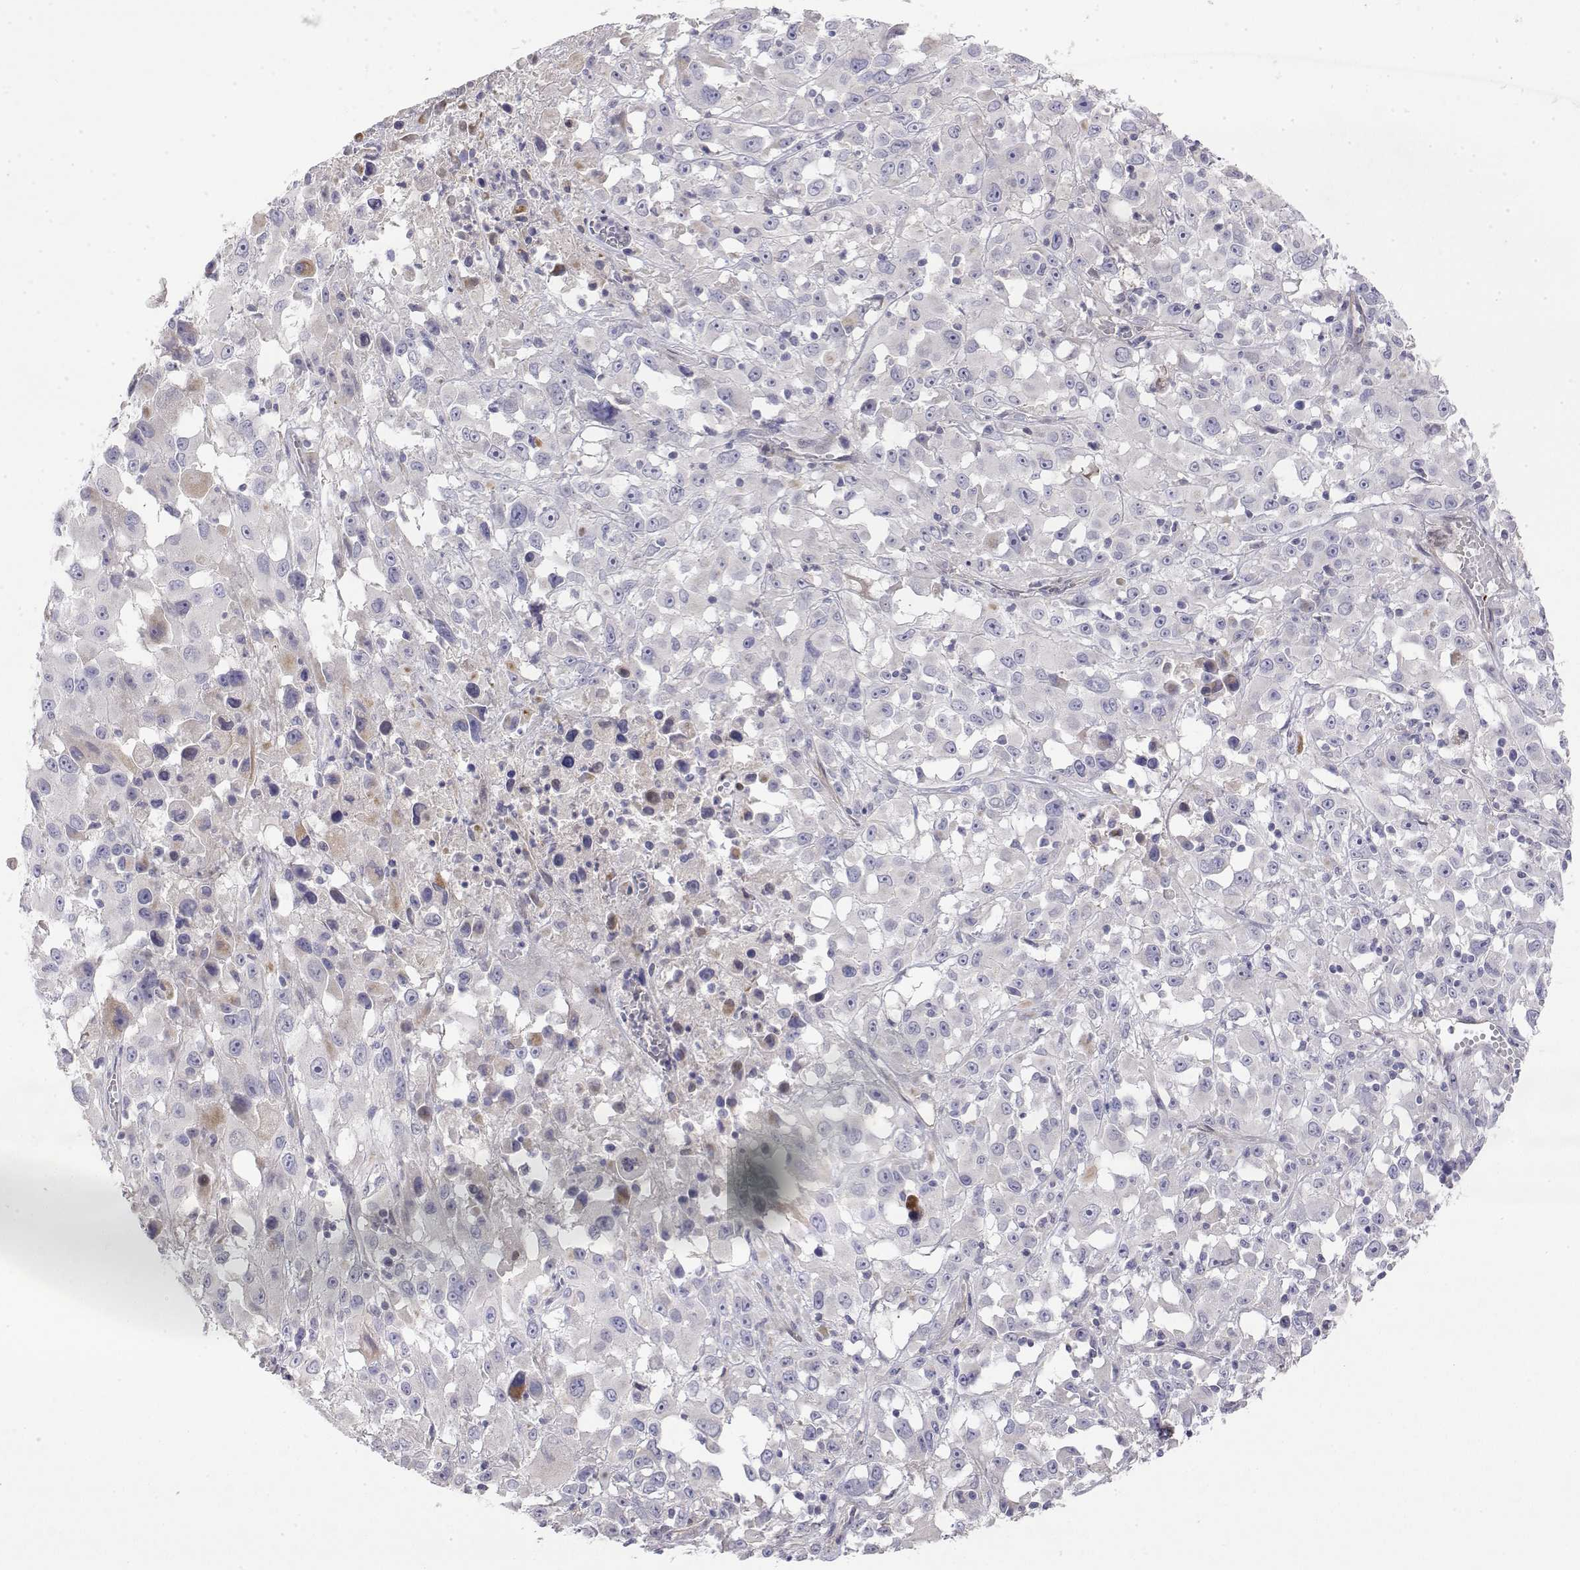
{"staining": {"intensity": "negative", "quantity": "none", "location": "none"}, "tissue": "melanoma", "cell_type": "Tumor cells", "image_type": "cancer", "snomed": [{"axis": "morphology", "description": "Malignant melanoma, Metastatic site"}, {"axis": "topography", "description": "Soft tissue"}], "caption": "Tumor cells are negative for brown protein staining in malignant melanoma (metastatic site).", "gene": "GGACT", "patient": {"sex": "male", "age": 50}}